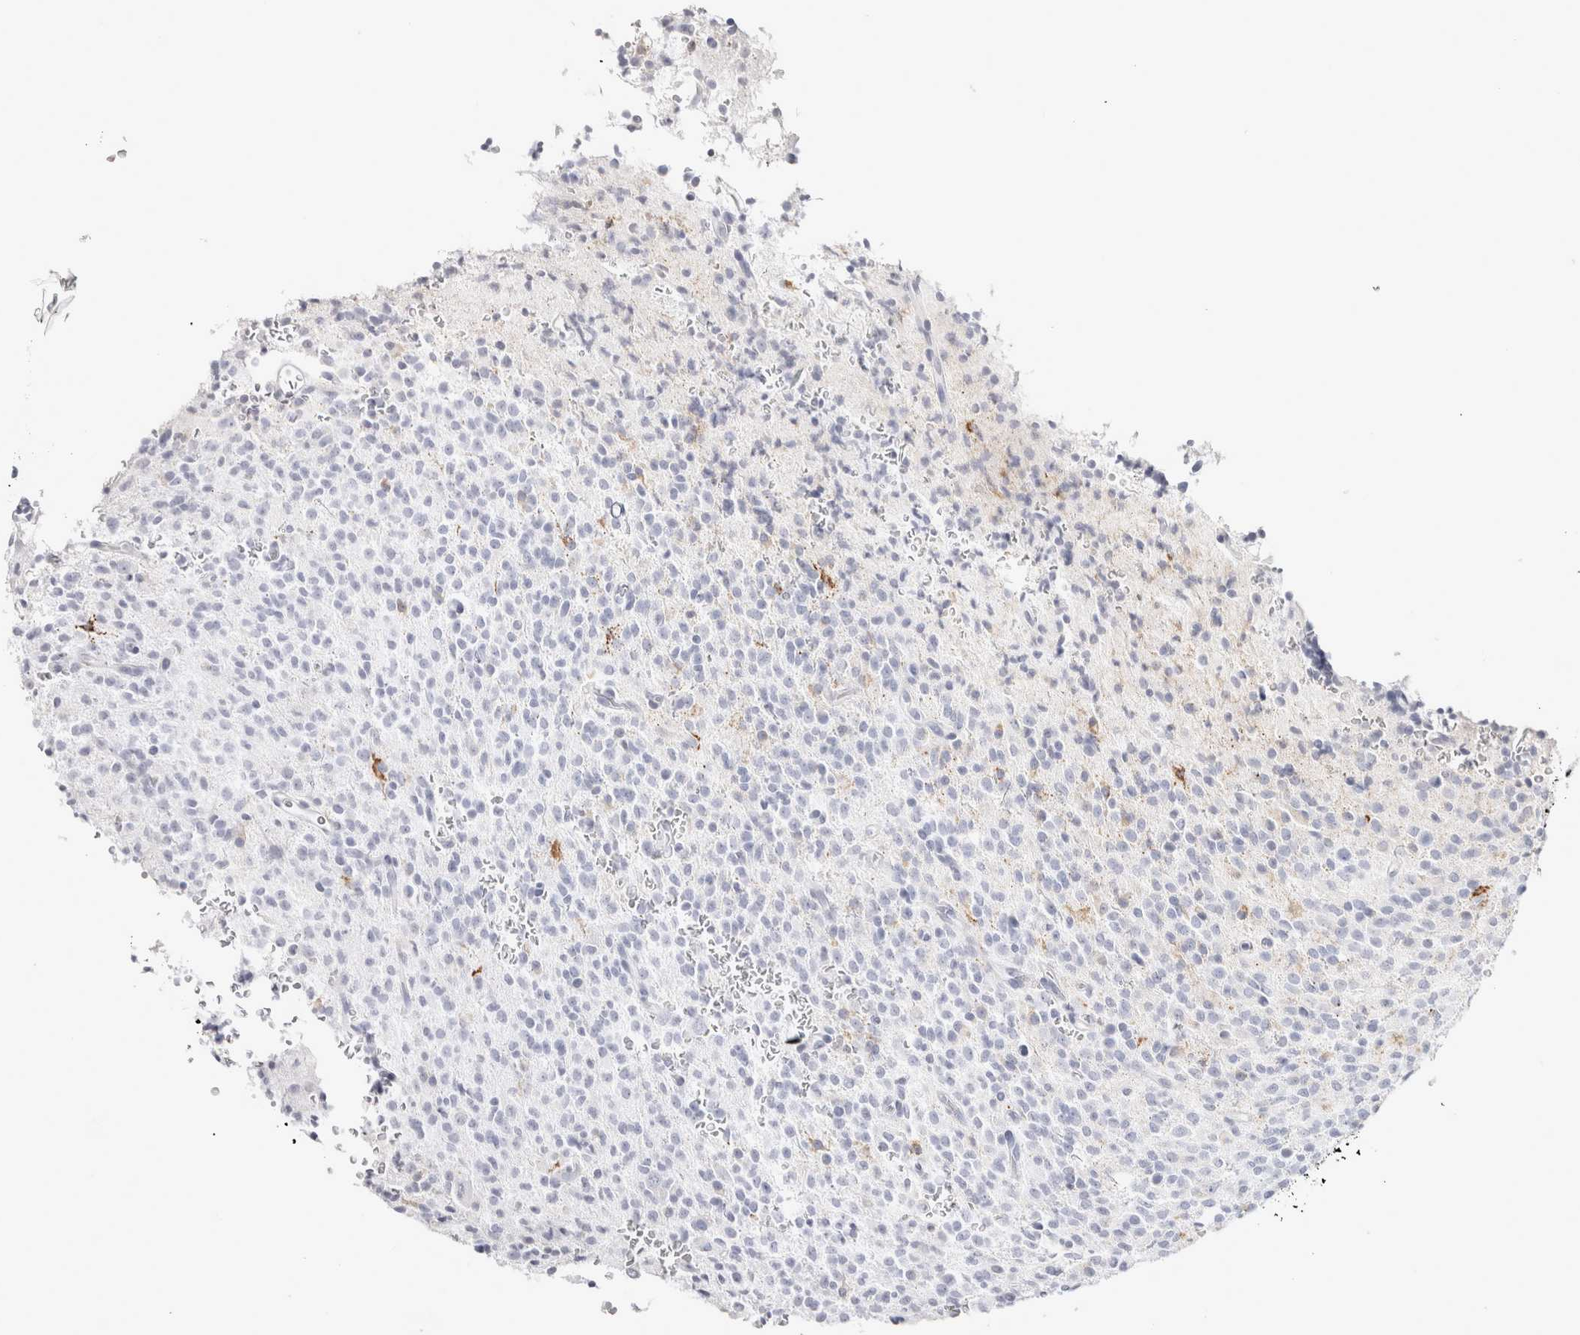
{"staining": {"intensity": "negative", "quantity": "none", "location": "none"}, "tissue": "glioma", "cell_type": "Tumor cells", "image_type": "cancer", "snomed": [{"axis": "morphology", "description": "Glioma, malignant, High grade"}, {"axis": "topography", "description": "Brain"}], "caption": "Immunohistochemistry (IHC) photomicrograph of neoplastic tissue: high-grade glioma (malignant) stained with DAB (3,3'-diaminobenzidine) displays no significant protein positivity in tumor cells.", "gene": "GARIN1A", "patient": {"sex": "male", "age": 34}}